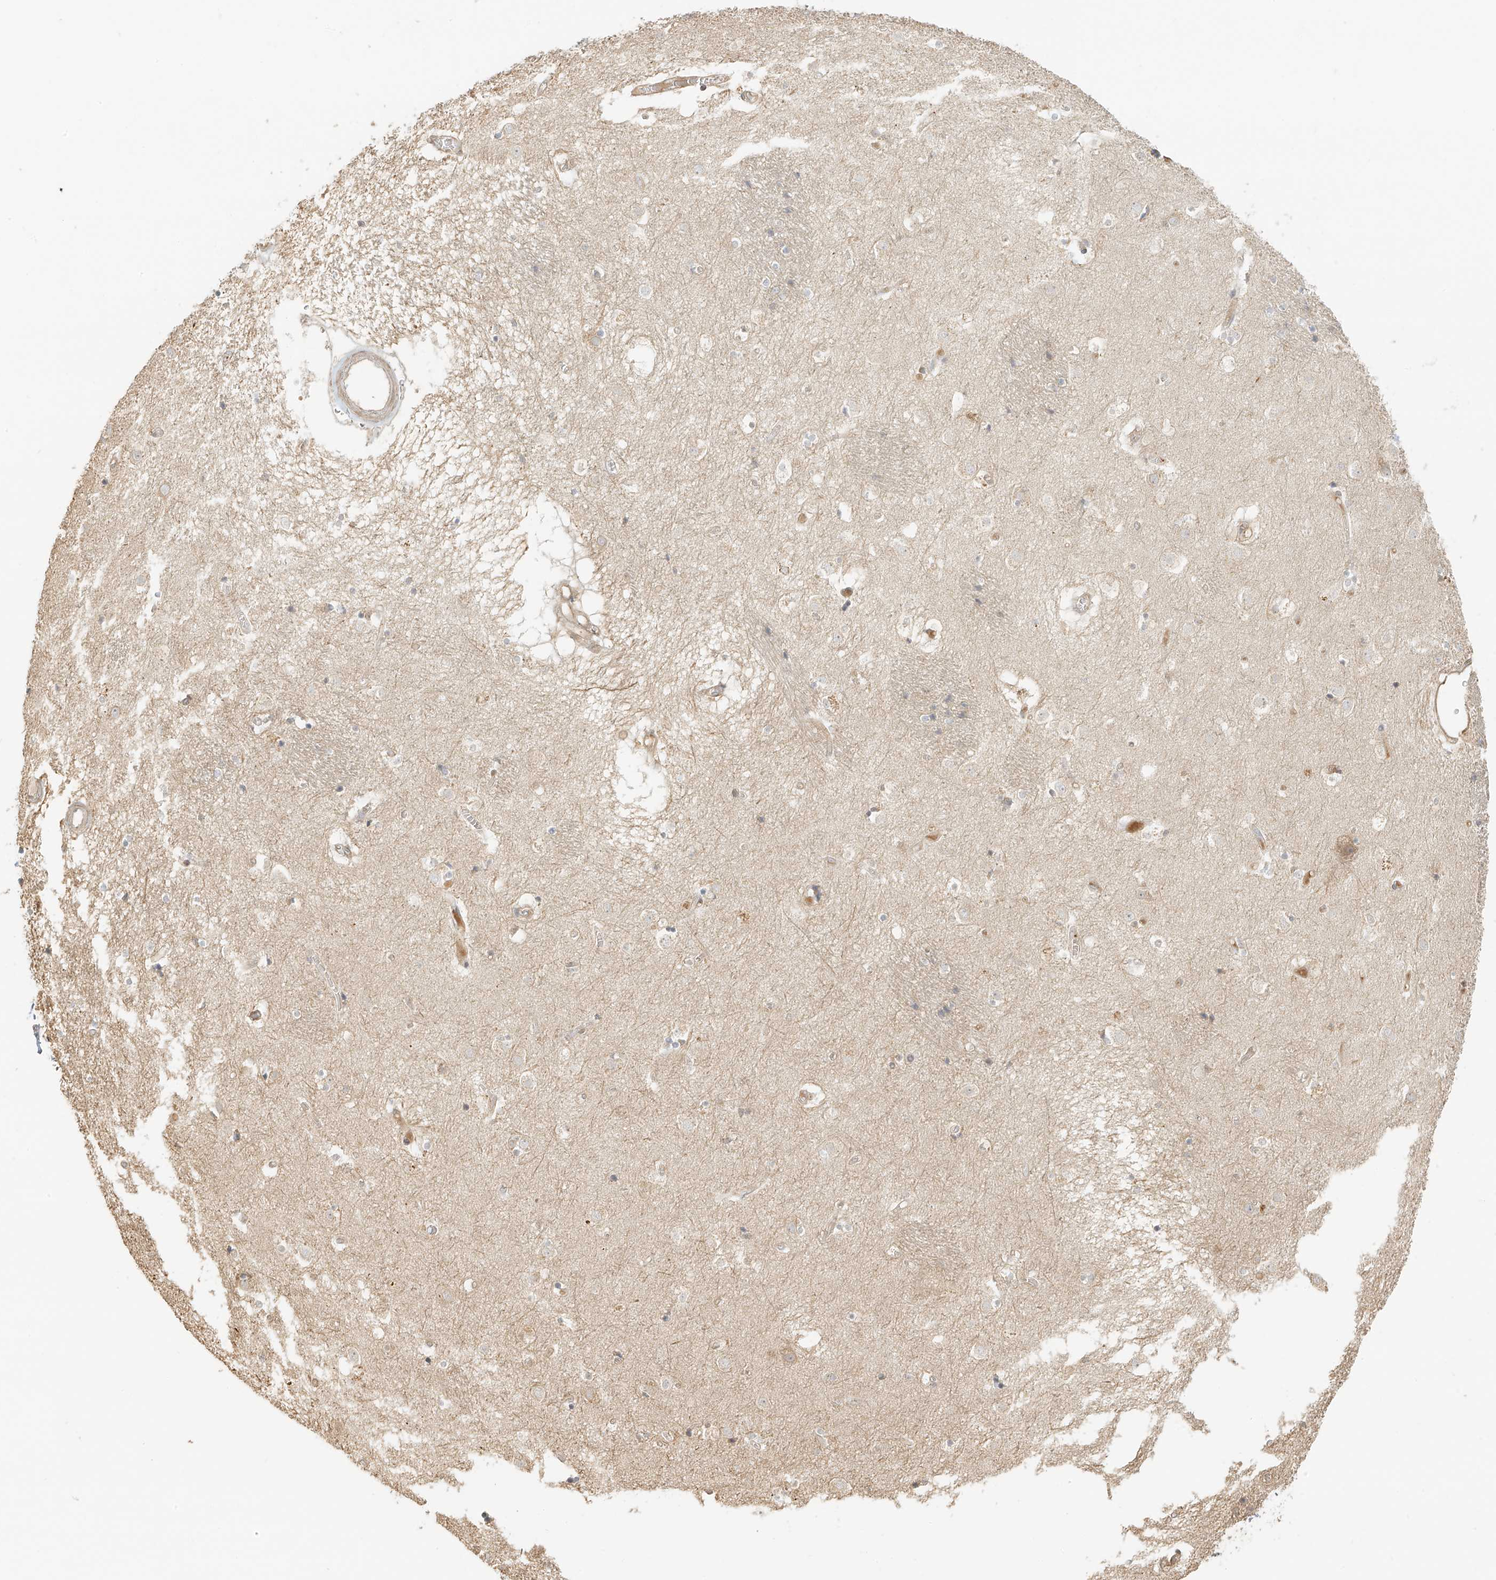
{"staining": {"intensity": "negative", "quantity": "none", "location": "none"}, "tissue": "caudate", "cell_type": "Glial cells", "image_type": "normal", "snomed": [{"axis": "morphology", "description": "Normal tissue, NOS"}, {"axis": "topography", "description": "Lateral ventricle wall"}], "caption": "This photomicrograph is of benign caudate stained with immunohistochemistry (IHC) to label a protein in brown with the nuclei are counter-stained blue. There is no staining in glial cells.", "gene": "UPK1B", "patient": {"sex": "male", "age": 70}}